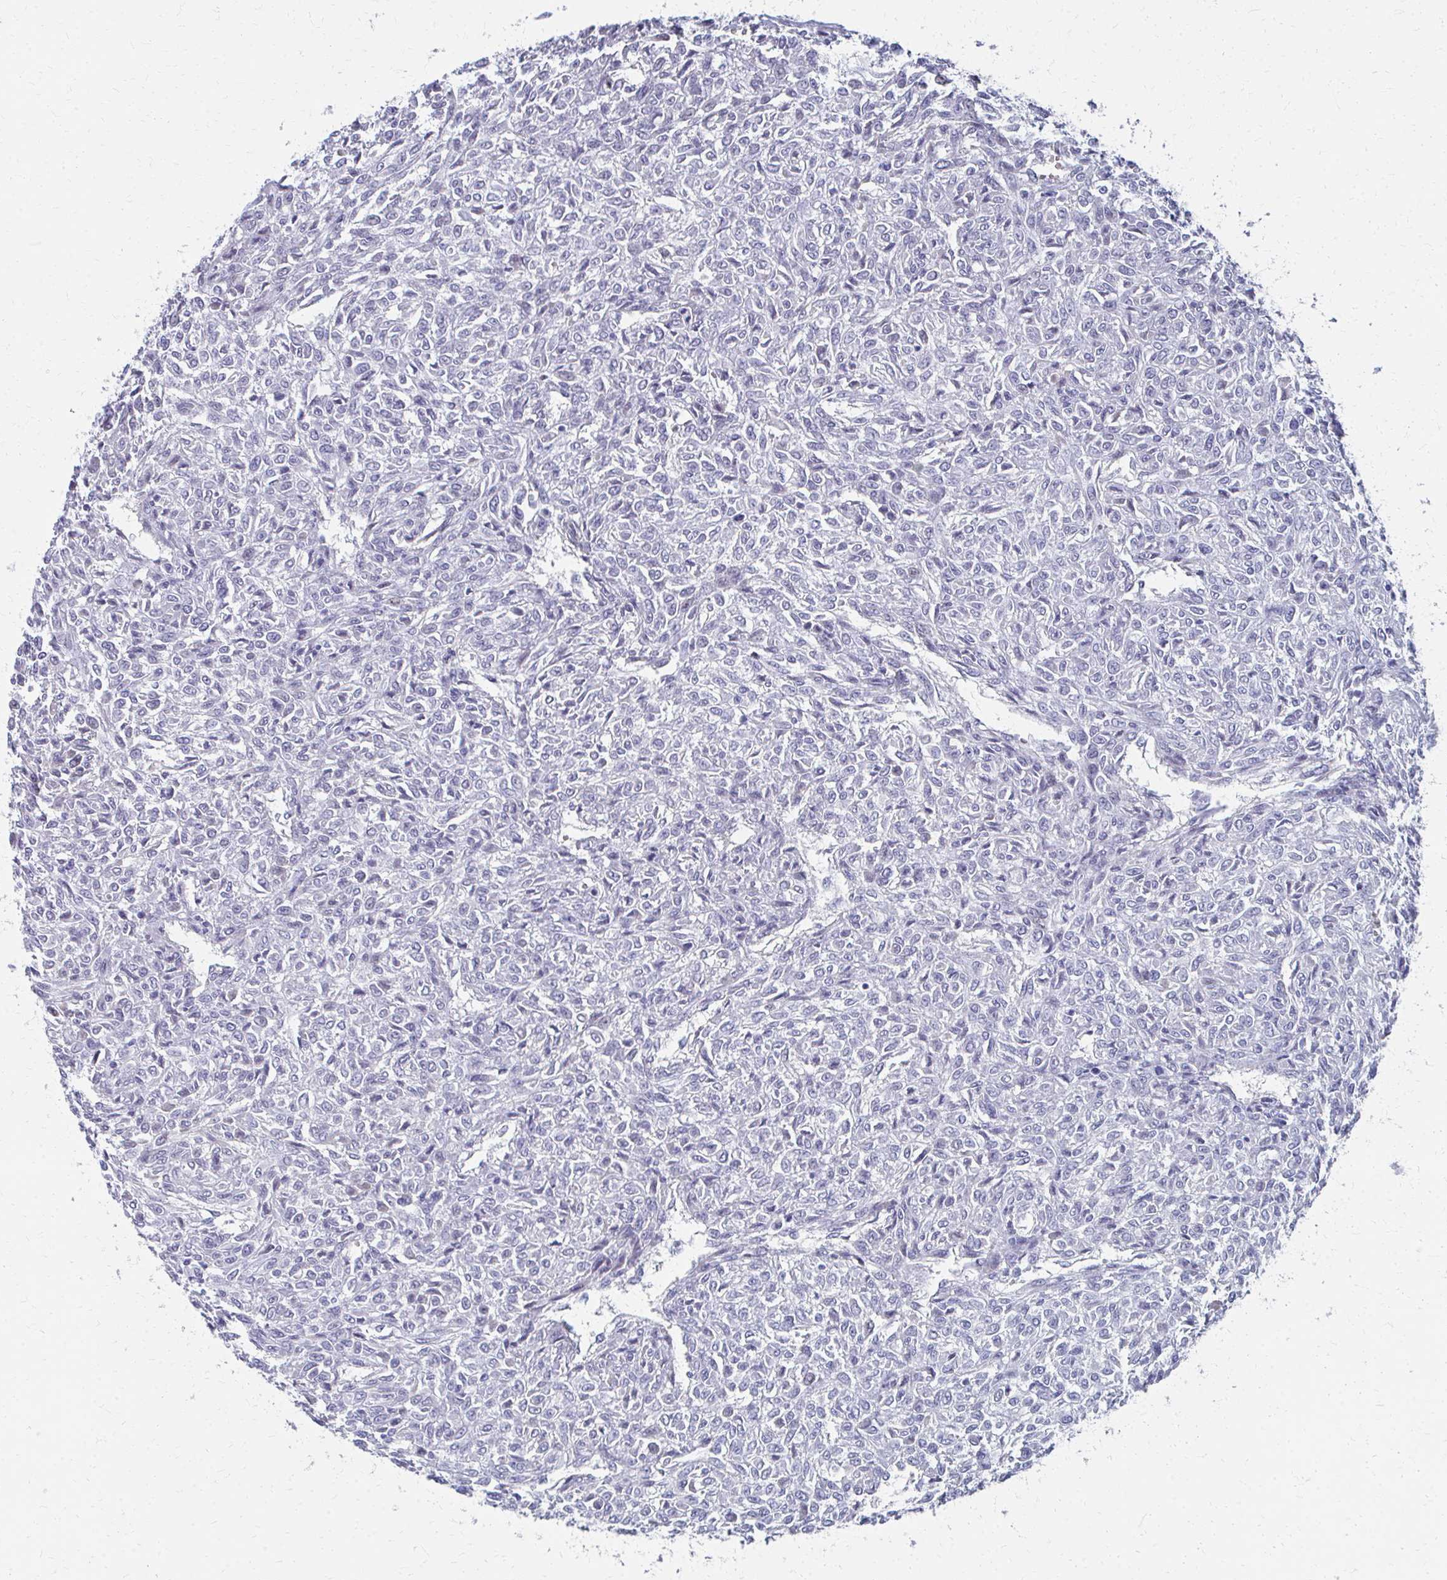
{"staining": {"intensity": "negative", "quantity": "none", "location": "none"}, "tissue": "renal cancer", "cell_type": "Tumor cells", "image_type": "cancer", "snomed": [{"axis": "morphology", "description": "Adenocarcinoma, NOS"}, {"axis": "topography", "description": "Kidney"}], "caption": "Micrograph shows no significant protein expression in tumor cells of renal cancer.", "gene": "MS4A2", "patient": {"sex": "male", "age": 58}}